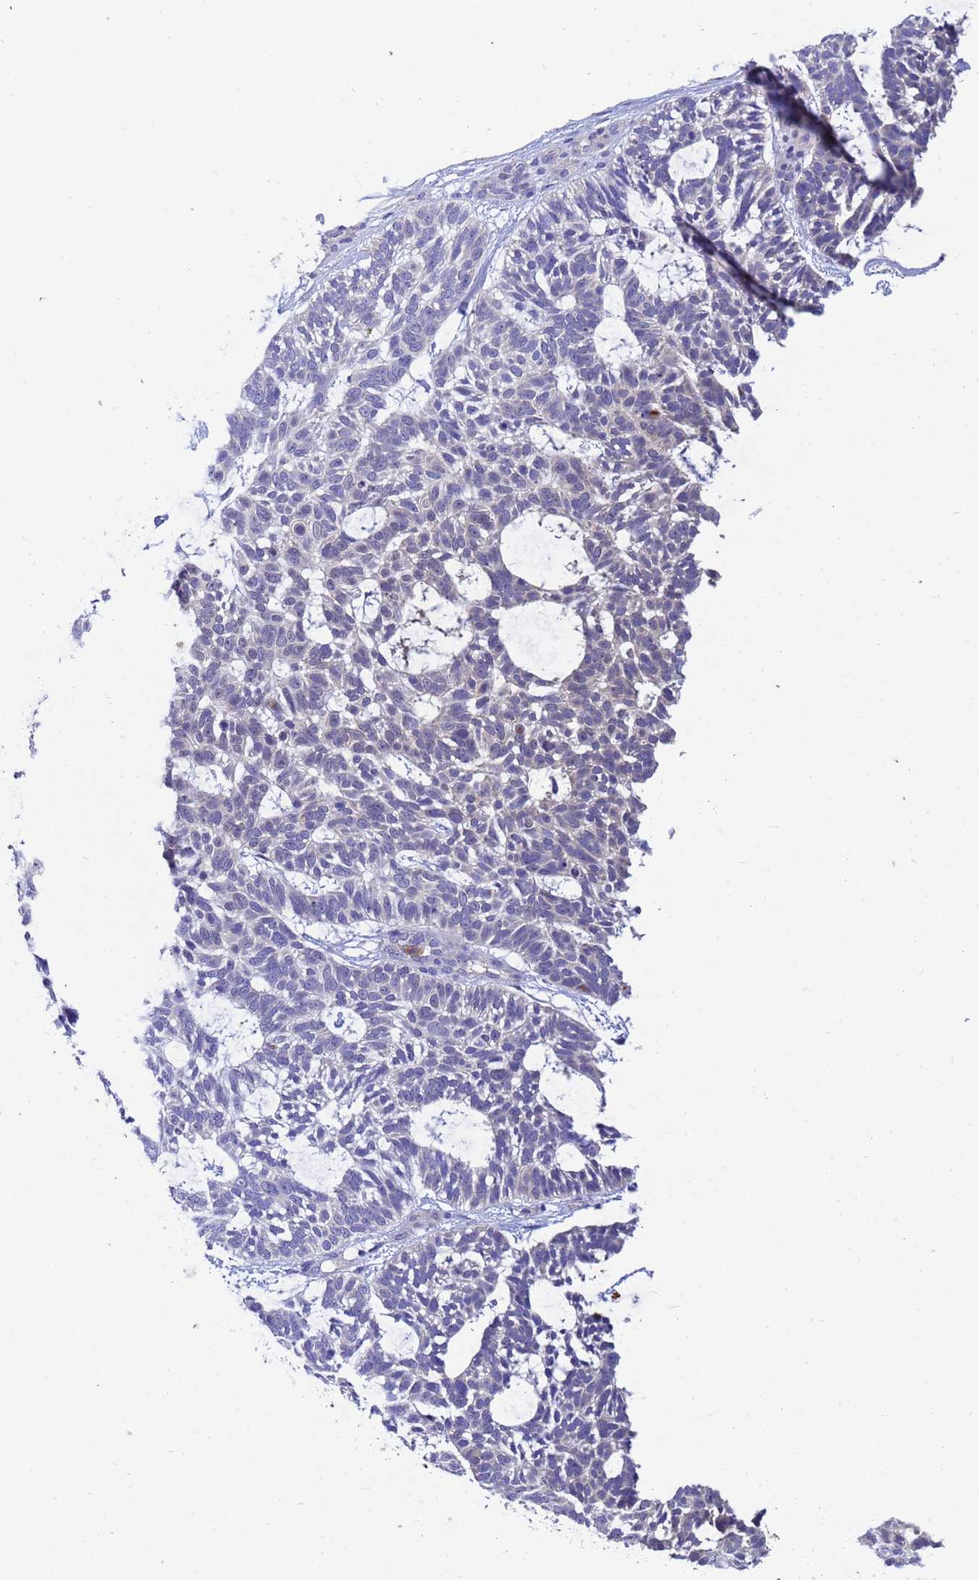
{"staining": {"intensity": "negative", "quantity": "none", "location": "none"}, "tissue": "skin cancer", "cell_type": "Tumor cells", "image_type": "cancer", "snomed": [{"axis": "morphology", "description": "Basal cell carcinoma"}, {"axis": "topography", "description": "Skin"}], "caption": "A high-resolution micrograph shows immunohistochemistry (IHC) staining of skin cancer (basal cell carcinoma), which demonstrates no significant positivity in tumor cells. (Stains: DAB (3,3'-diaminobenzidine) IHC with hematoxylin counter stain, Microscopy: brightfield microscopy at high magnification).", "gene": "TTLL11", "patient": {"sex": "male", "age": 88}}